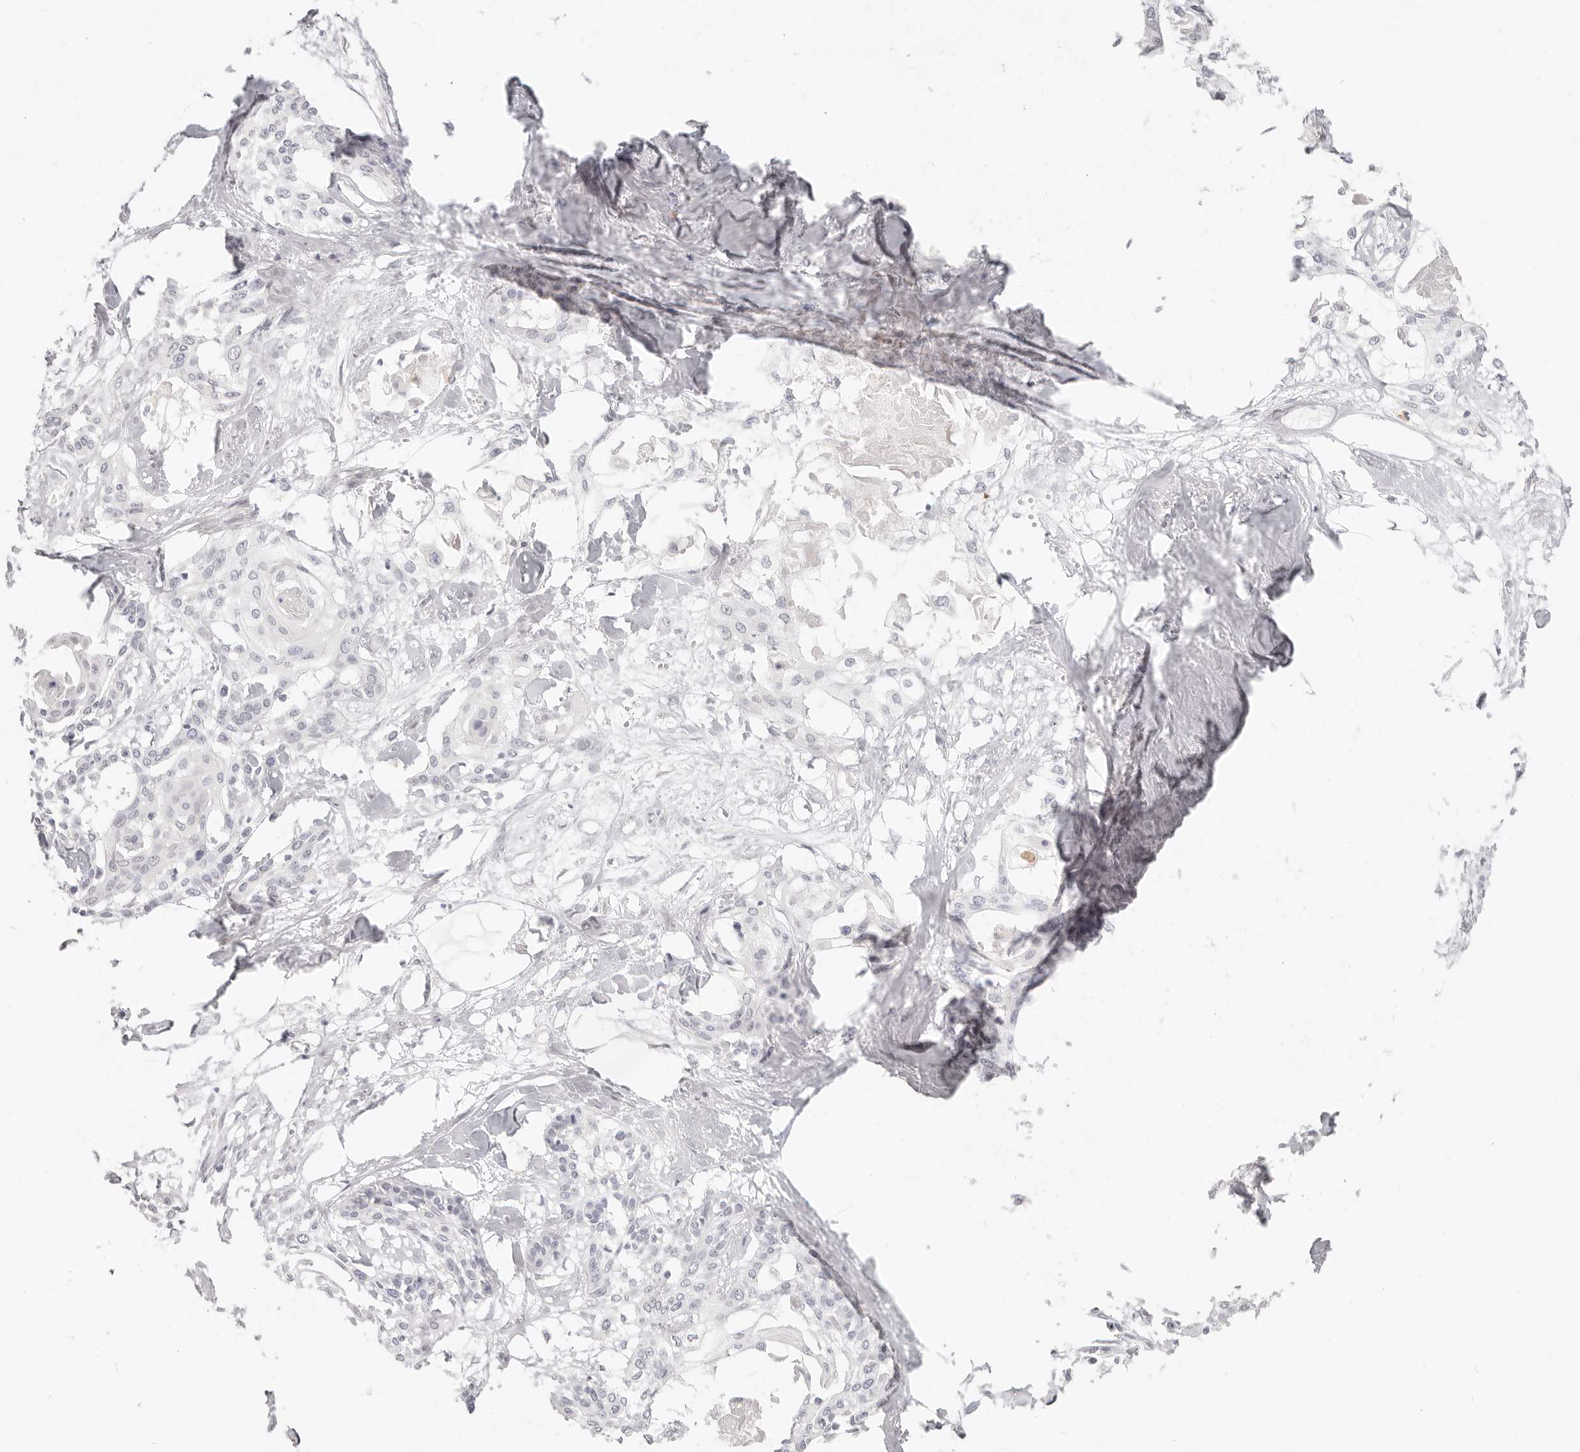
{"staining": {"intensity": "negative", "quantity": "none", "location": "none"}, "tissue": "cervical cancer", "cell_type": "Tumor cells", "image_type": "cancer", "snomed": [{"axis": "morphology", "description": "Squamous cell carcinoma, NOS"}, {"axis": "topography", "description": "Cervix"}], "caption": "Image shows no significant protein staining in tumor cells of cervical squamous cell carcinoma.", "gene": "ASCL1", "patient": {"sex": "female", "age": 57}}